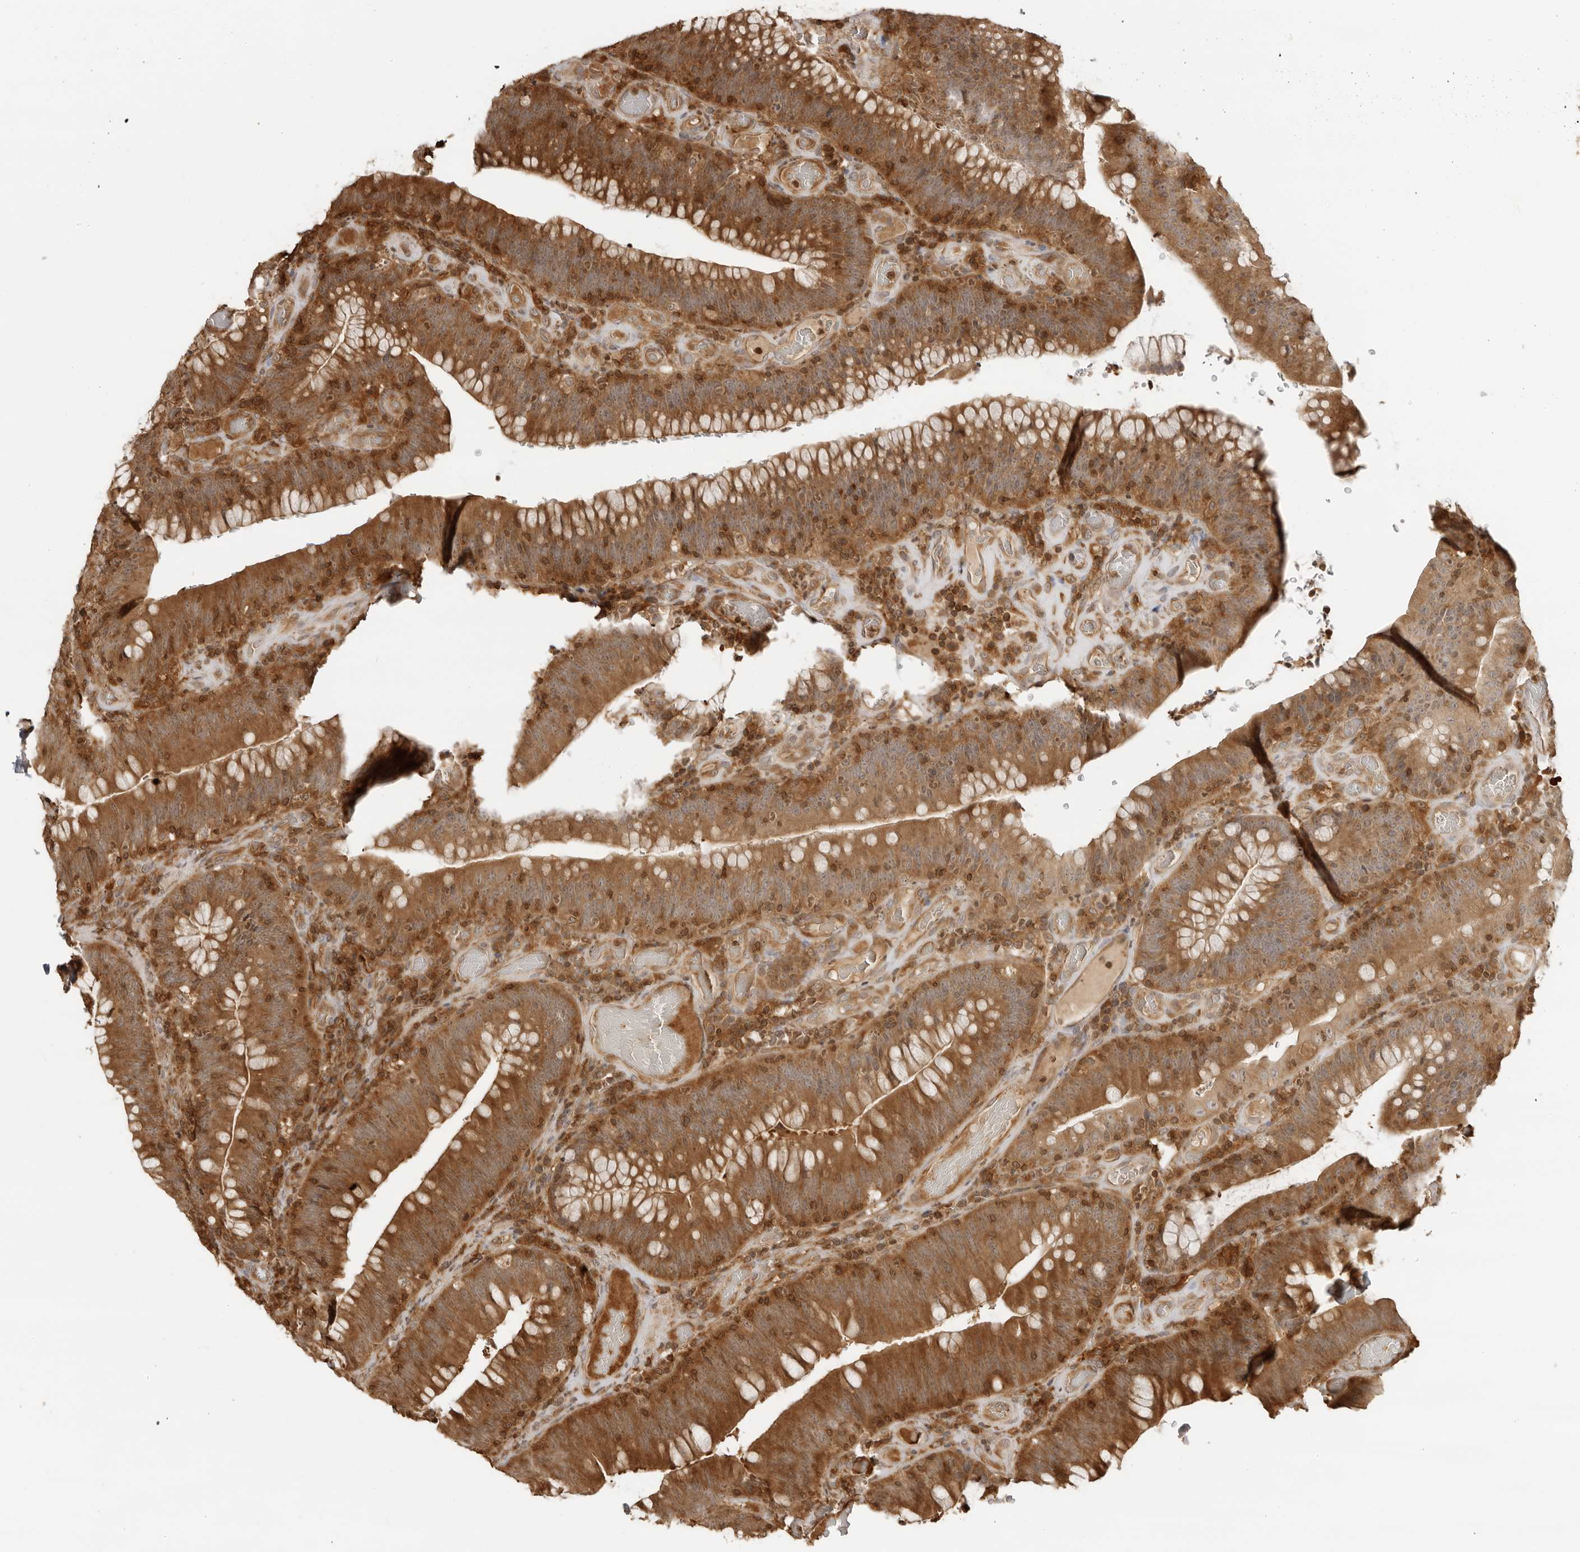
{"staining": {"intensity": "strong", "quantity": ">75%", "location": "cytoplasmic/membranous"}, "tissue": "colorectal cancer", "cell_type": "Tumor cells", "image_type": "cancer", "snomed": [{"axis": "morphology", "description": "Normal tissue, NOS"}, {"axis": "topography", "description": "Colon"}], "caption": "There is high levels of strong cytoplasmic/membranous staining in tumor cells of colorectal cancer, as demonstrated by immunohistochemical staining (brown color).", "gene": "IKBKE", "patient": {"sex": "female", "age": 82}}